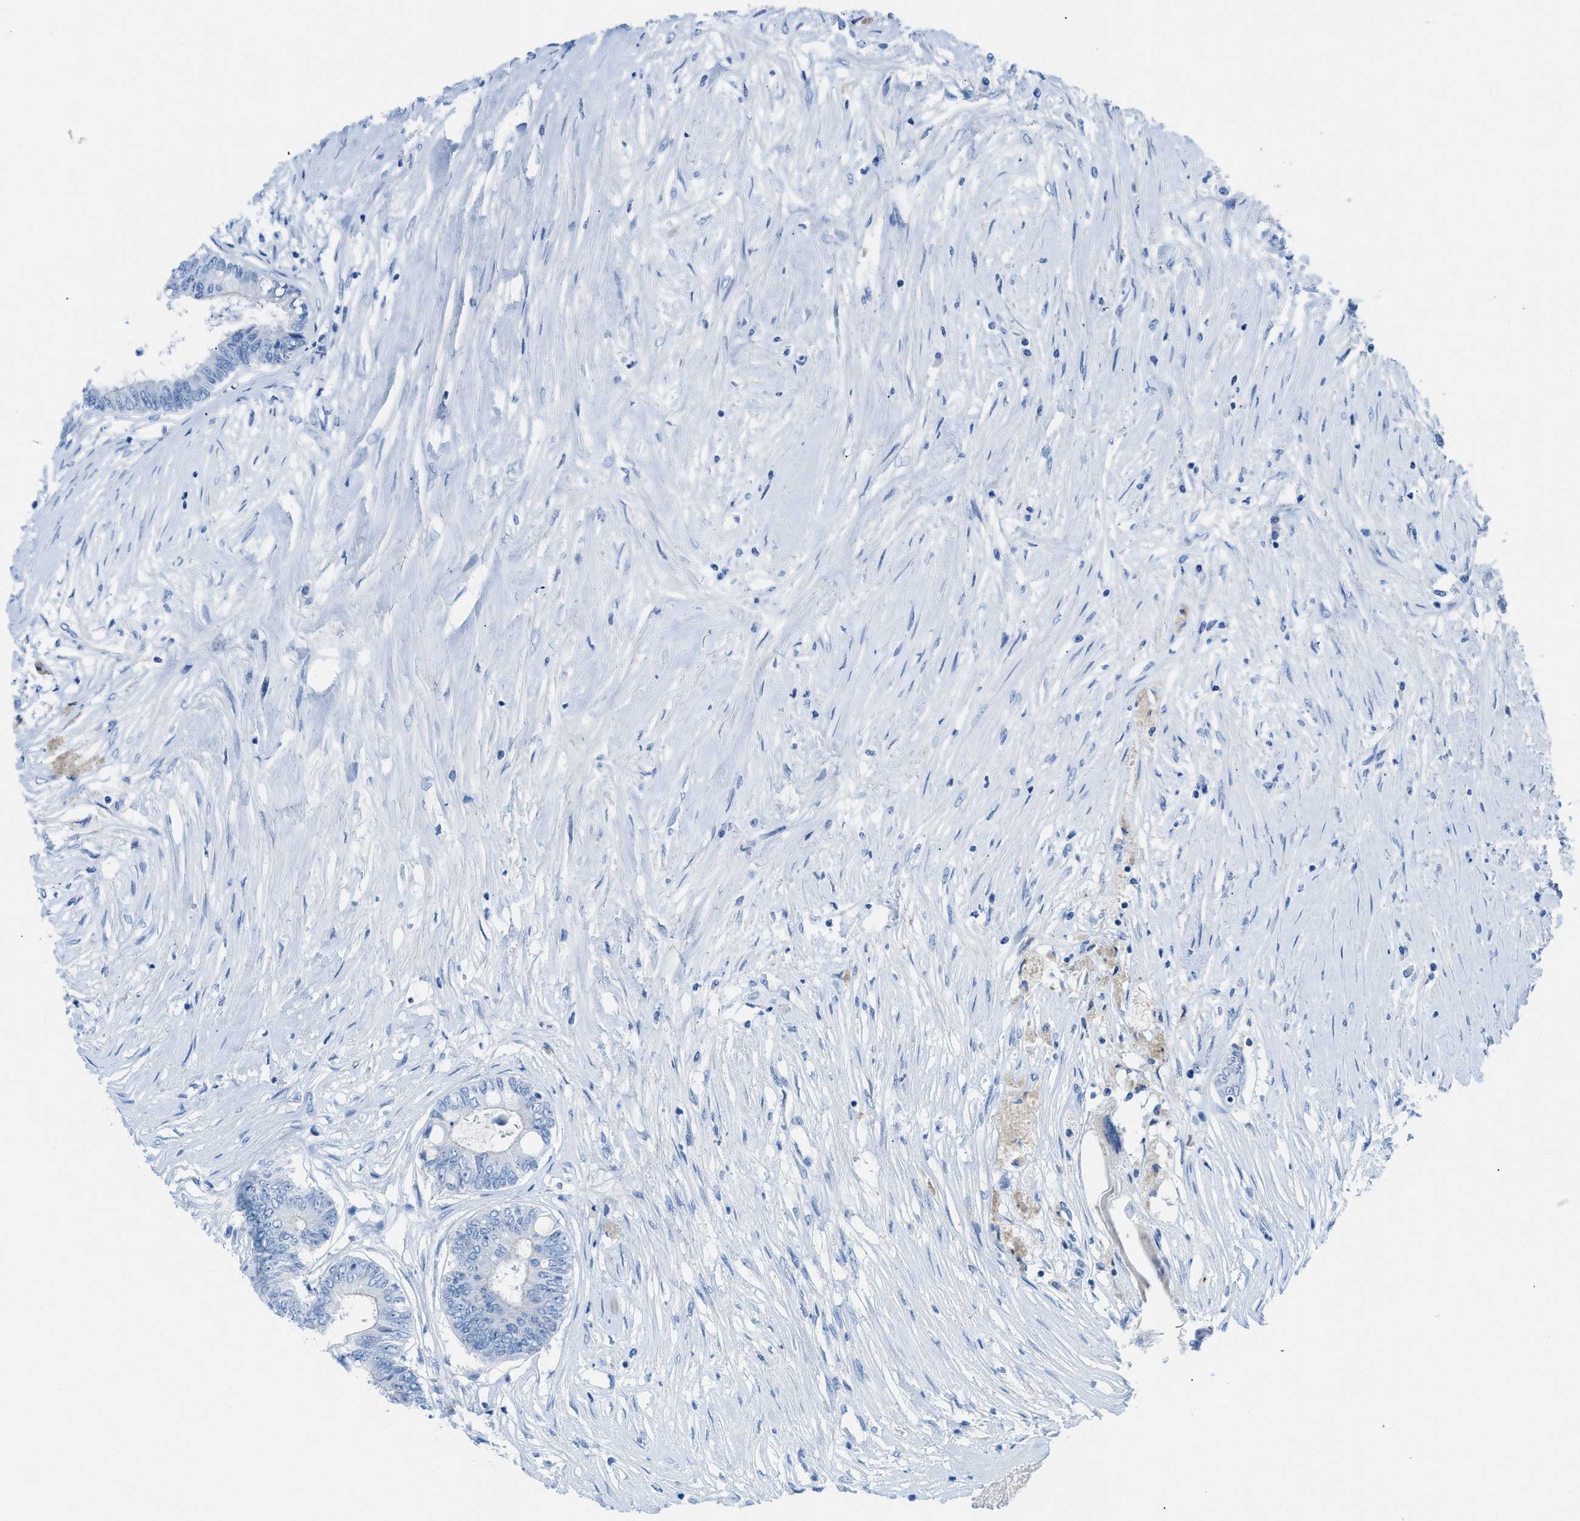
{"staining": {"intensity": "negative", "quantity": "none", "location": "none"}, "tissue": "colorectal cancer", "cell_type": "Tumor cells", "image_type": "cancer", "snomed": [{"axis": "morphology", "description": "Adenocarcinoma, NOS"}, {"axis": "topography", "description": "Rectum"}], "caption": "DAB (3,3'-diaminobenzidine) immunohistochemical staining of adenocarcinoma (colorectal) displays no significant positivity in tumor cells.", "gene": "TCL1A", "patient": {"sex": "male", "age": 63}}